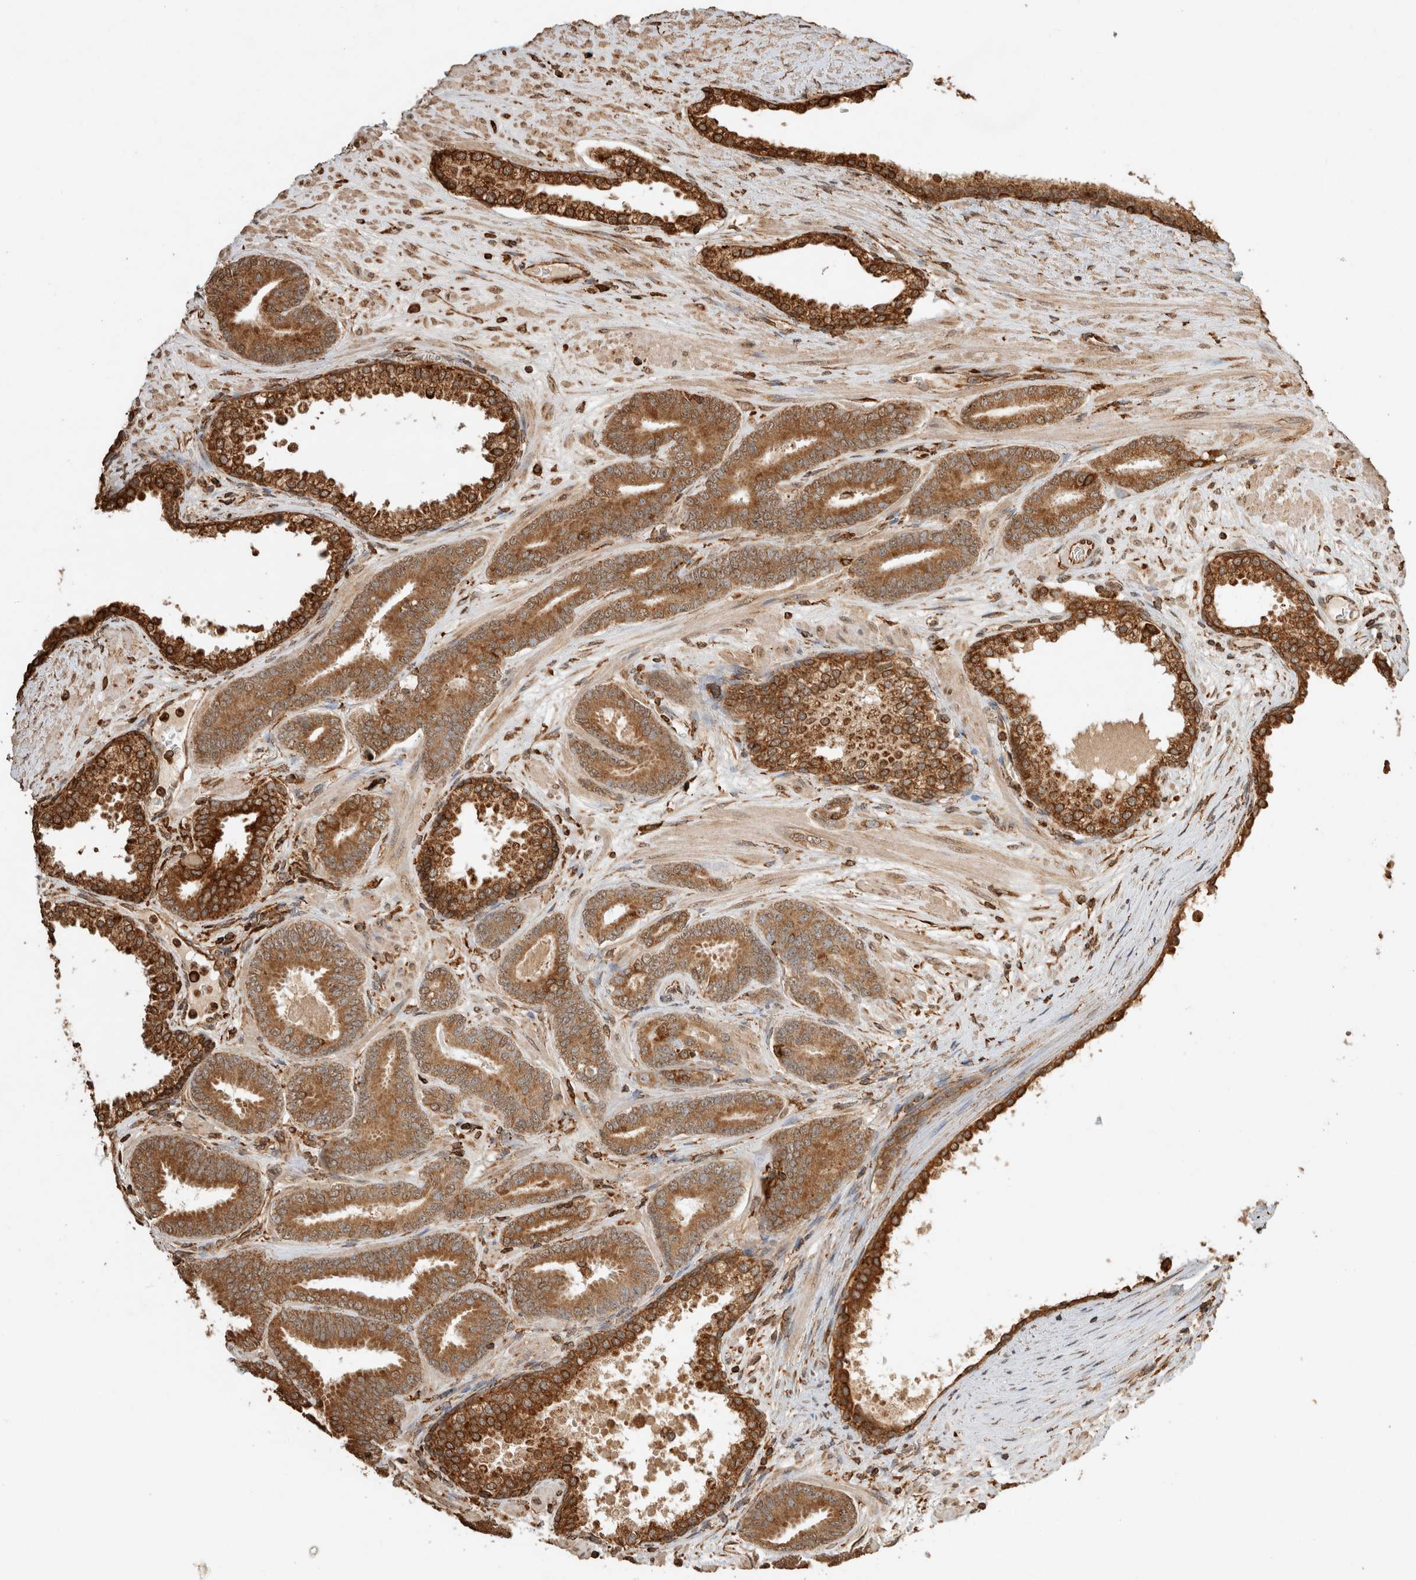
{"staining": {"intensity": "moderate", "quantity": ">75%", "location": "cytoplasmic/membranous"}, "tissue": "prostate cancer", "cell_type": "Tumor cells", "image_type": "cancer", "snomed": [{"axis": "morphology", "description": "Adenocarcinoma, Low grade"}, {"axis": "topography", "description": "Prostate"}], "caption": "DAB immunohistochemical staining of human prostate cancer (adenocarcinoma (low-grade)) exhibits moderate cytoplasmic/membranous protein staining in about >75% of tumor cells.", "gene": "ERAP1", "patient": {"sex": "male", "age": 62}}